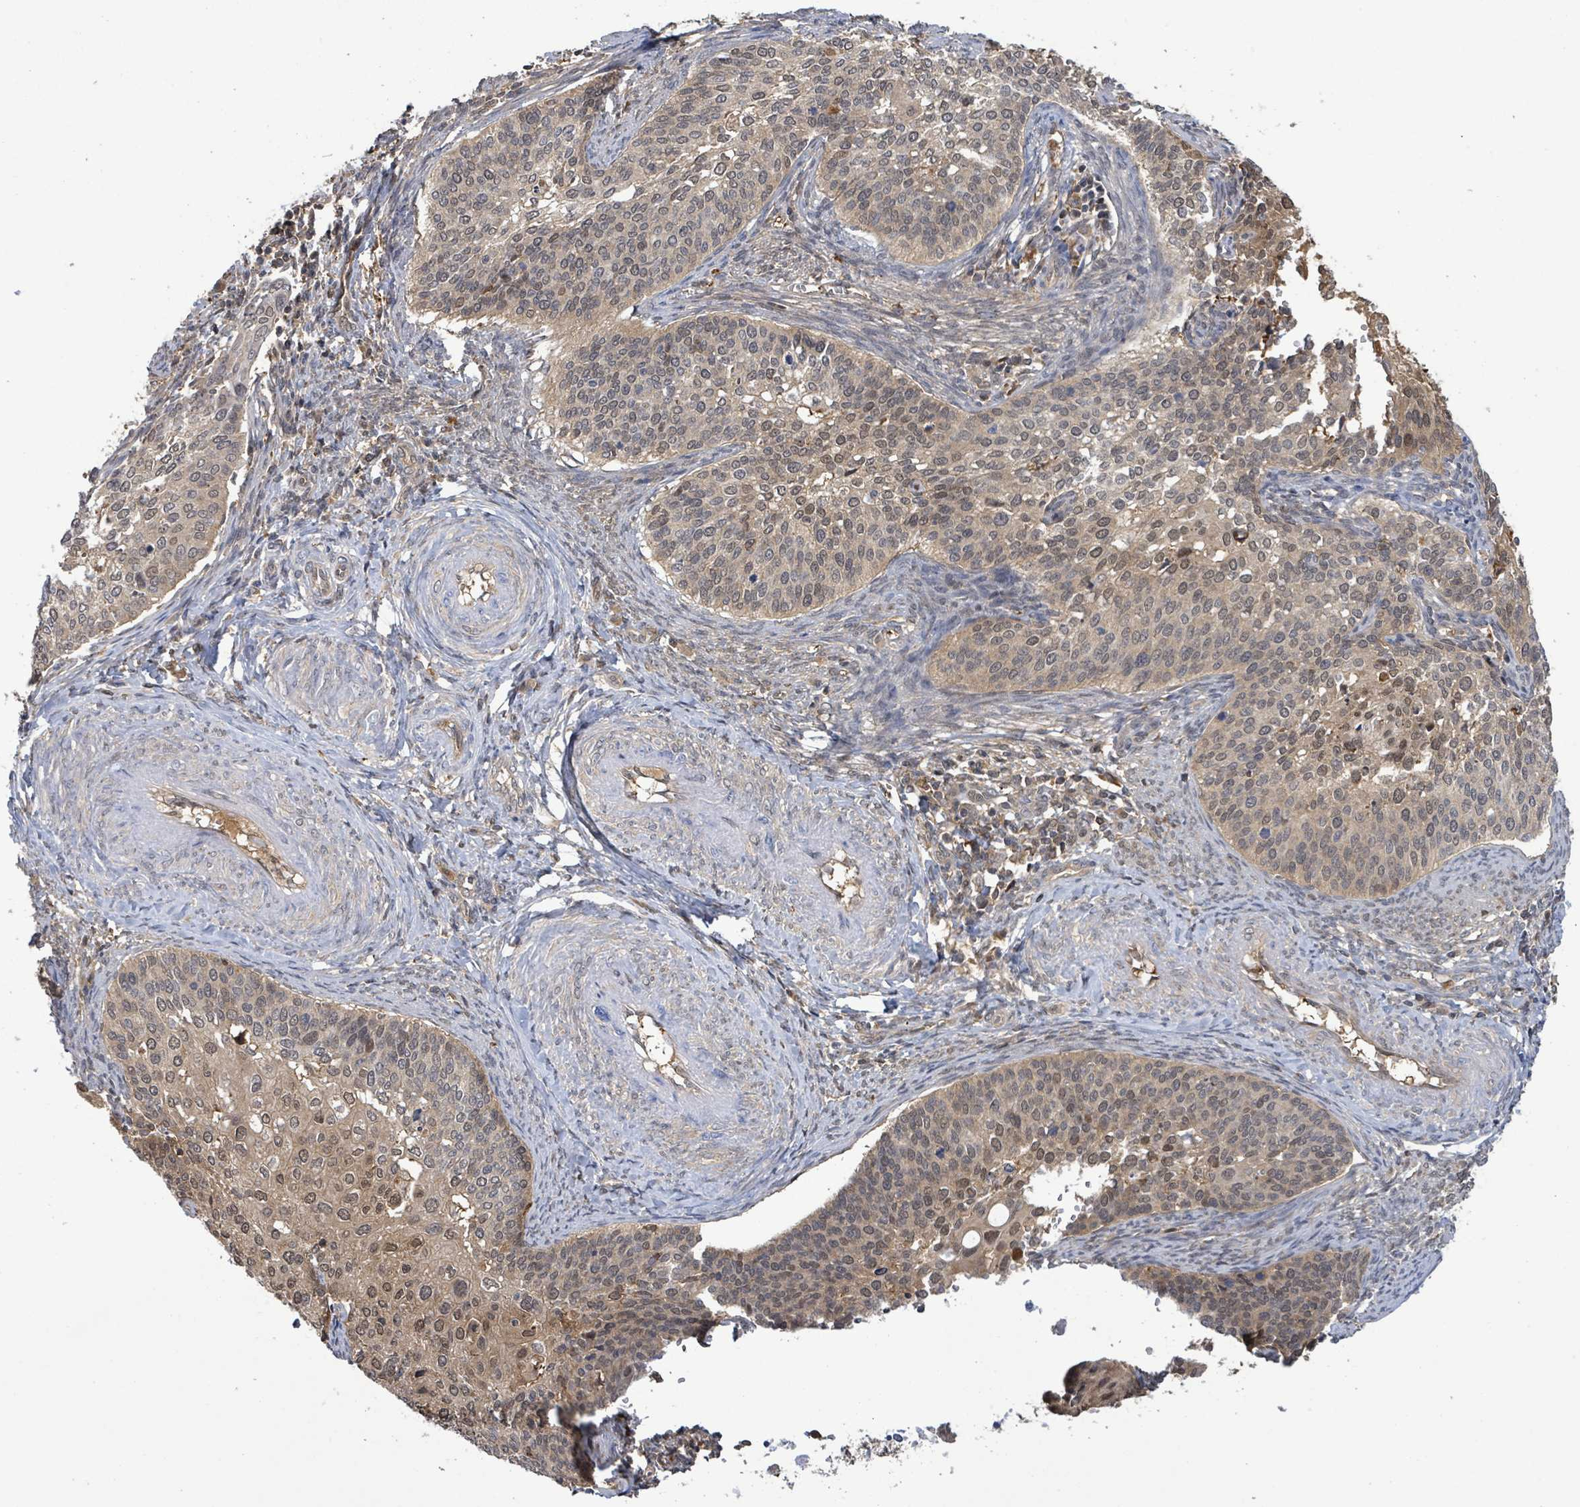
{"staining": {"intensity": "negative", "quantity": "none", "location": "none"}, "tissue": "cervical cancer", "cell_type": "Tumor cells", "image_type": "cancer", "snomed": [{"axis": "morphology", "description": "Squamous cell carcinoma, NOS"}, {"axis": "topography", "description": "Cervix"}], "caption": "Immunohistochemical staining of squamous cell carcinoma (cervical) shows no significant staining in tumor cells.", "gene": "PGAM1", "patient": {"sex": "female", "age": 44}}